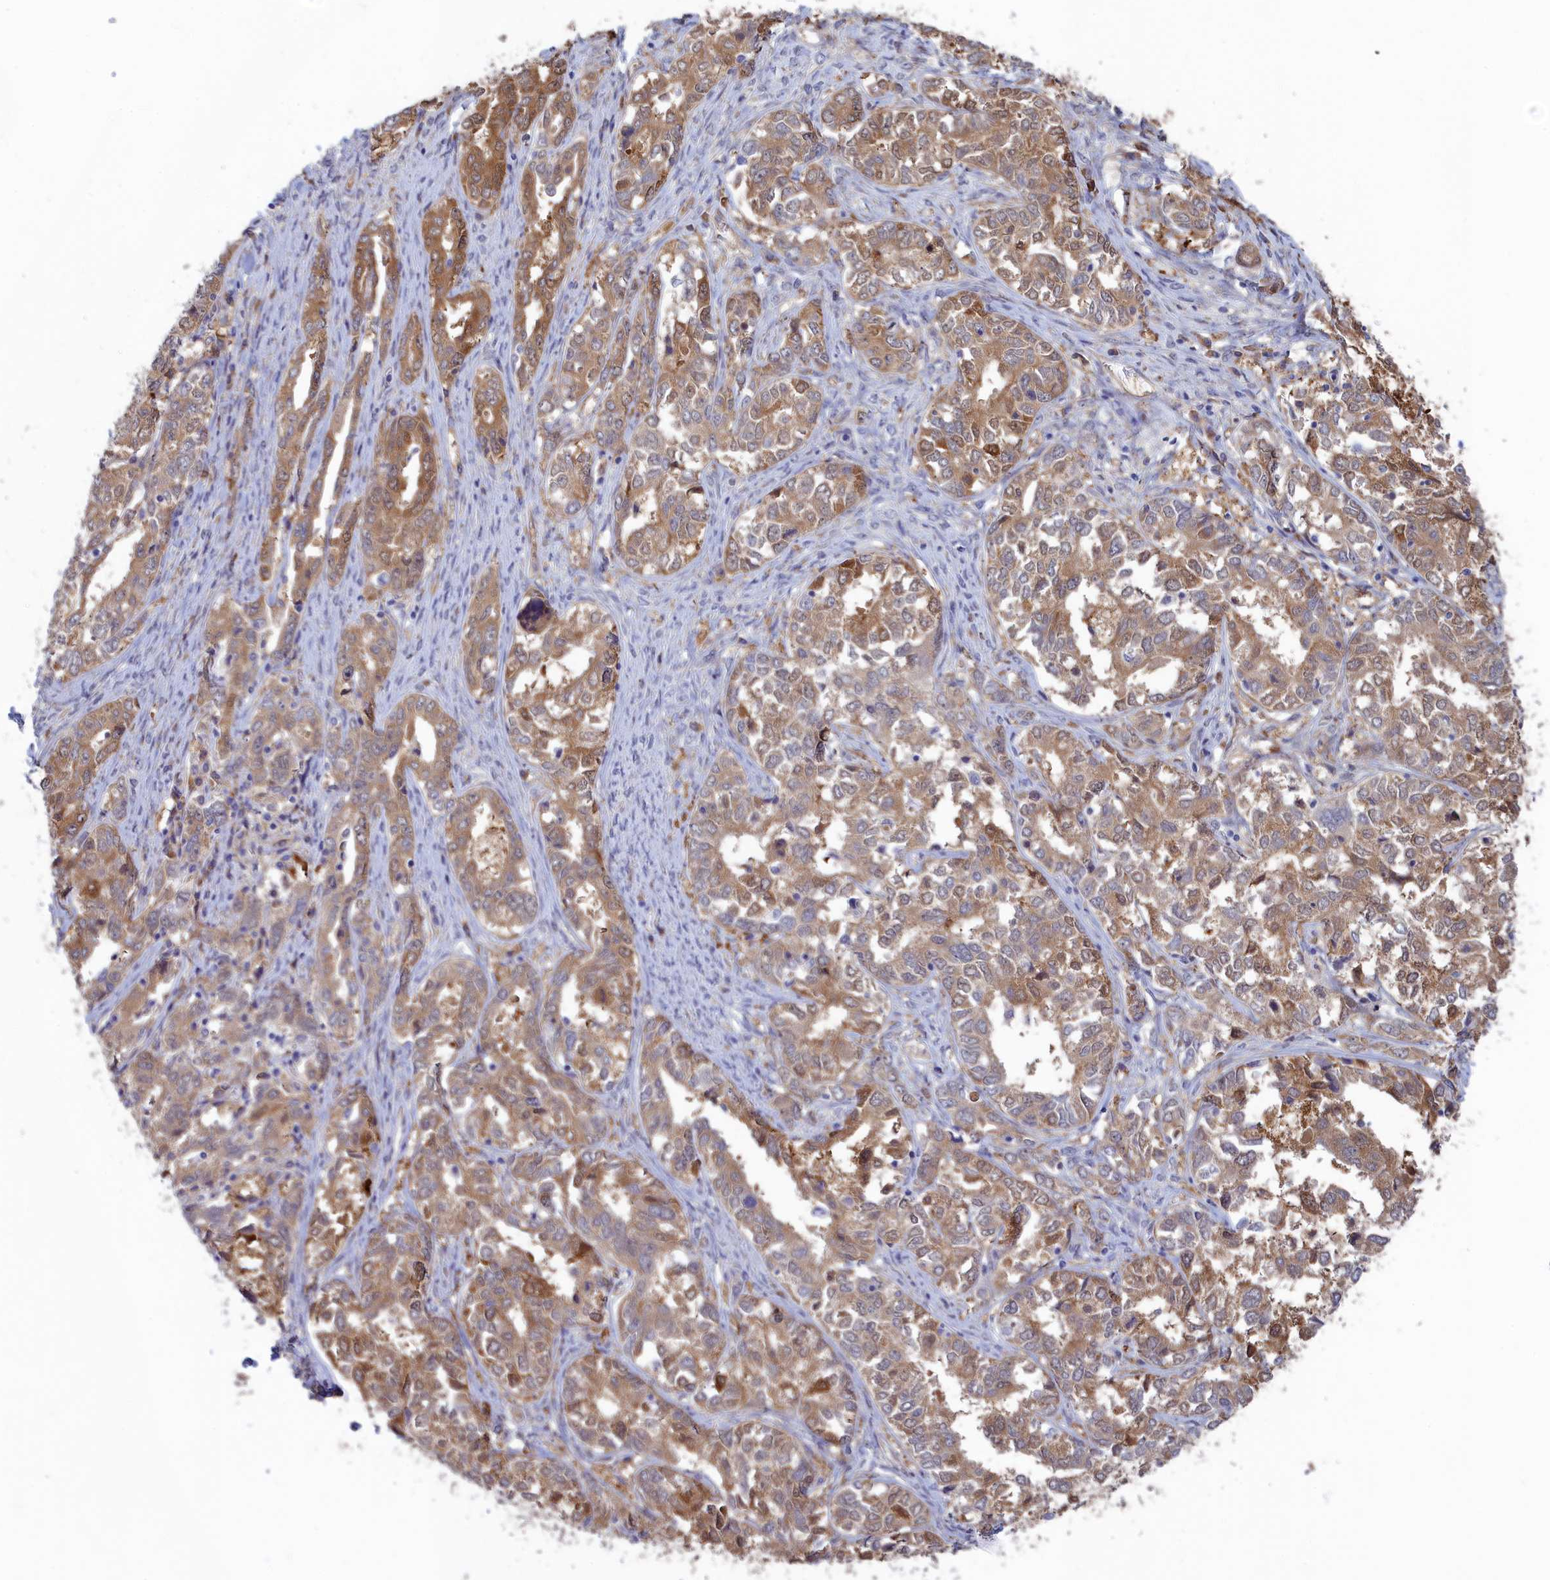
{"staining": {"intensity": "moderate", "quantity": "25%-75%", "location": "cytoplasmic/membranous"}, "tissue": "ovarian cancer", "cell_type": "Tumor cells", "image_type": "cancer", "snomed": [{"axis": "morphology", "description": "Carcinoma, endometroid"}, {"axis": "topography", "description": "Ovary"}], "caption": "Brown immunohistochemical staining in endometroid carcinoma (ovarian) reveals moderate cytoplasmic/membranous staining in about 25%-75% of tumor cells. The staining is performed using DAB brown chromogen to label protein expression. The nuclei are counter-stained blue using hematoxylin.", "gene": "SYNDIG1L", "patient": {"sex": "female", "age": 62}}